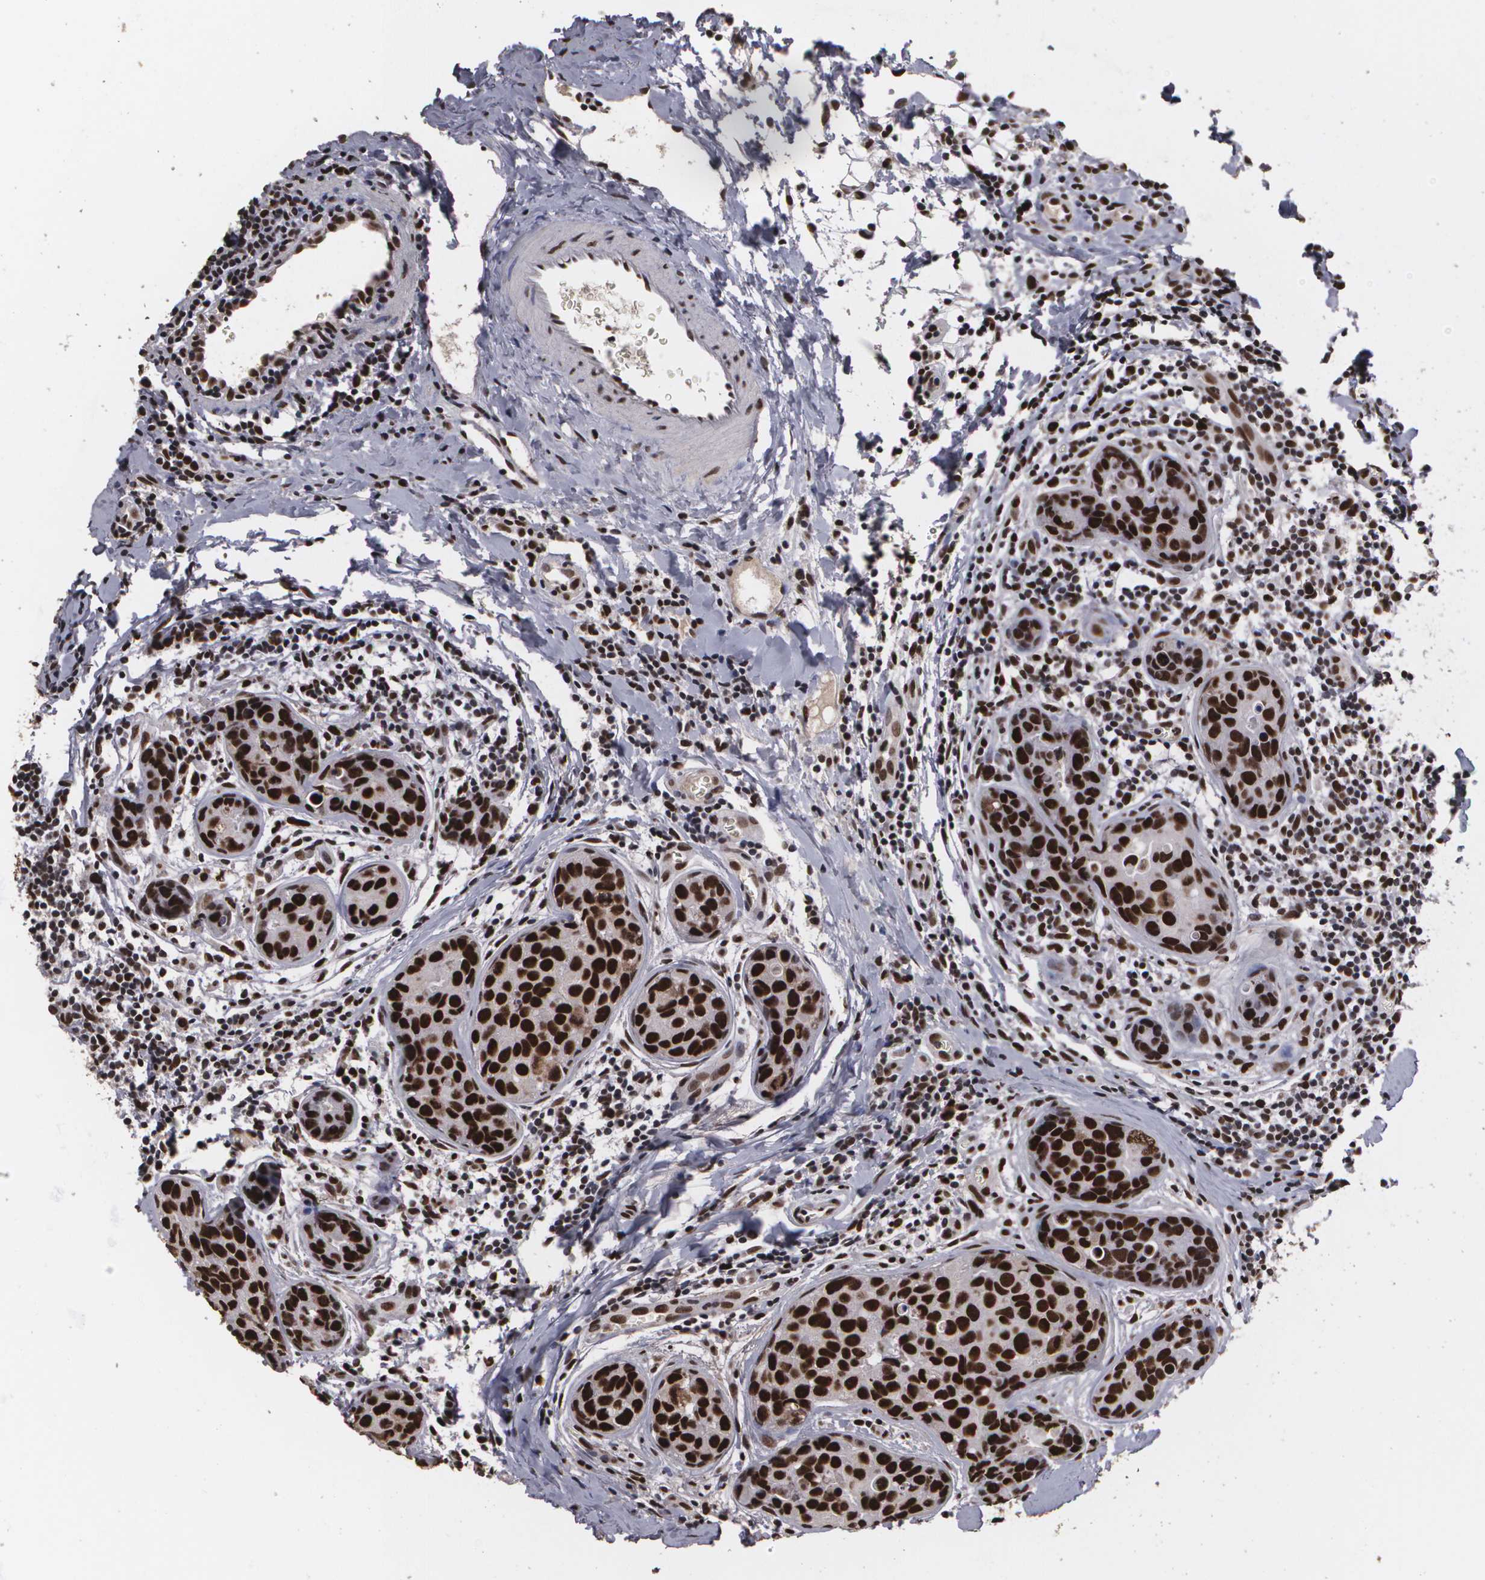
{"staining": {"intensity": "strong", "quantity": ">75%", "location": "nuclear"}, "tissue": "breast cancer", "cell_type": "Tumor cells", "image_type": "cancer", "snomed": [{"axis": "morphology", "description": "Duct carcinoma"}, {"axis": "topography", "description": "Breast"}], "caption": "Immunohistochemical staining of breast cancer (intraductal carcinoma) displays high levels of strong nuclear expression in about >75% of tumor cells.", "gene": "RCOR1", "patient": {"sex": "female", "age": 24}}